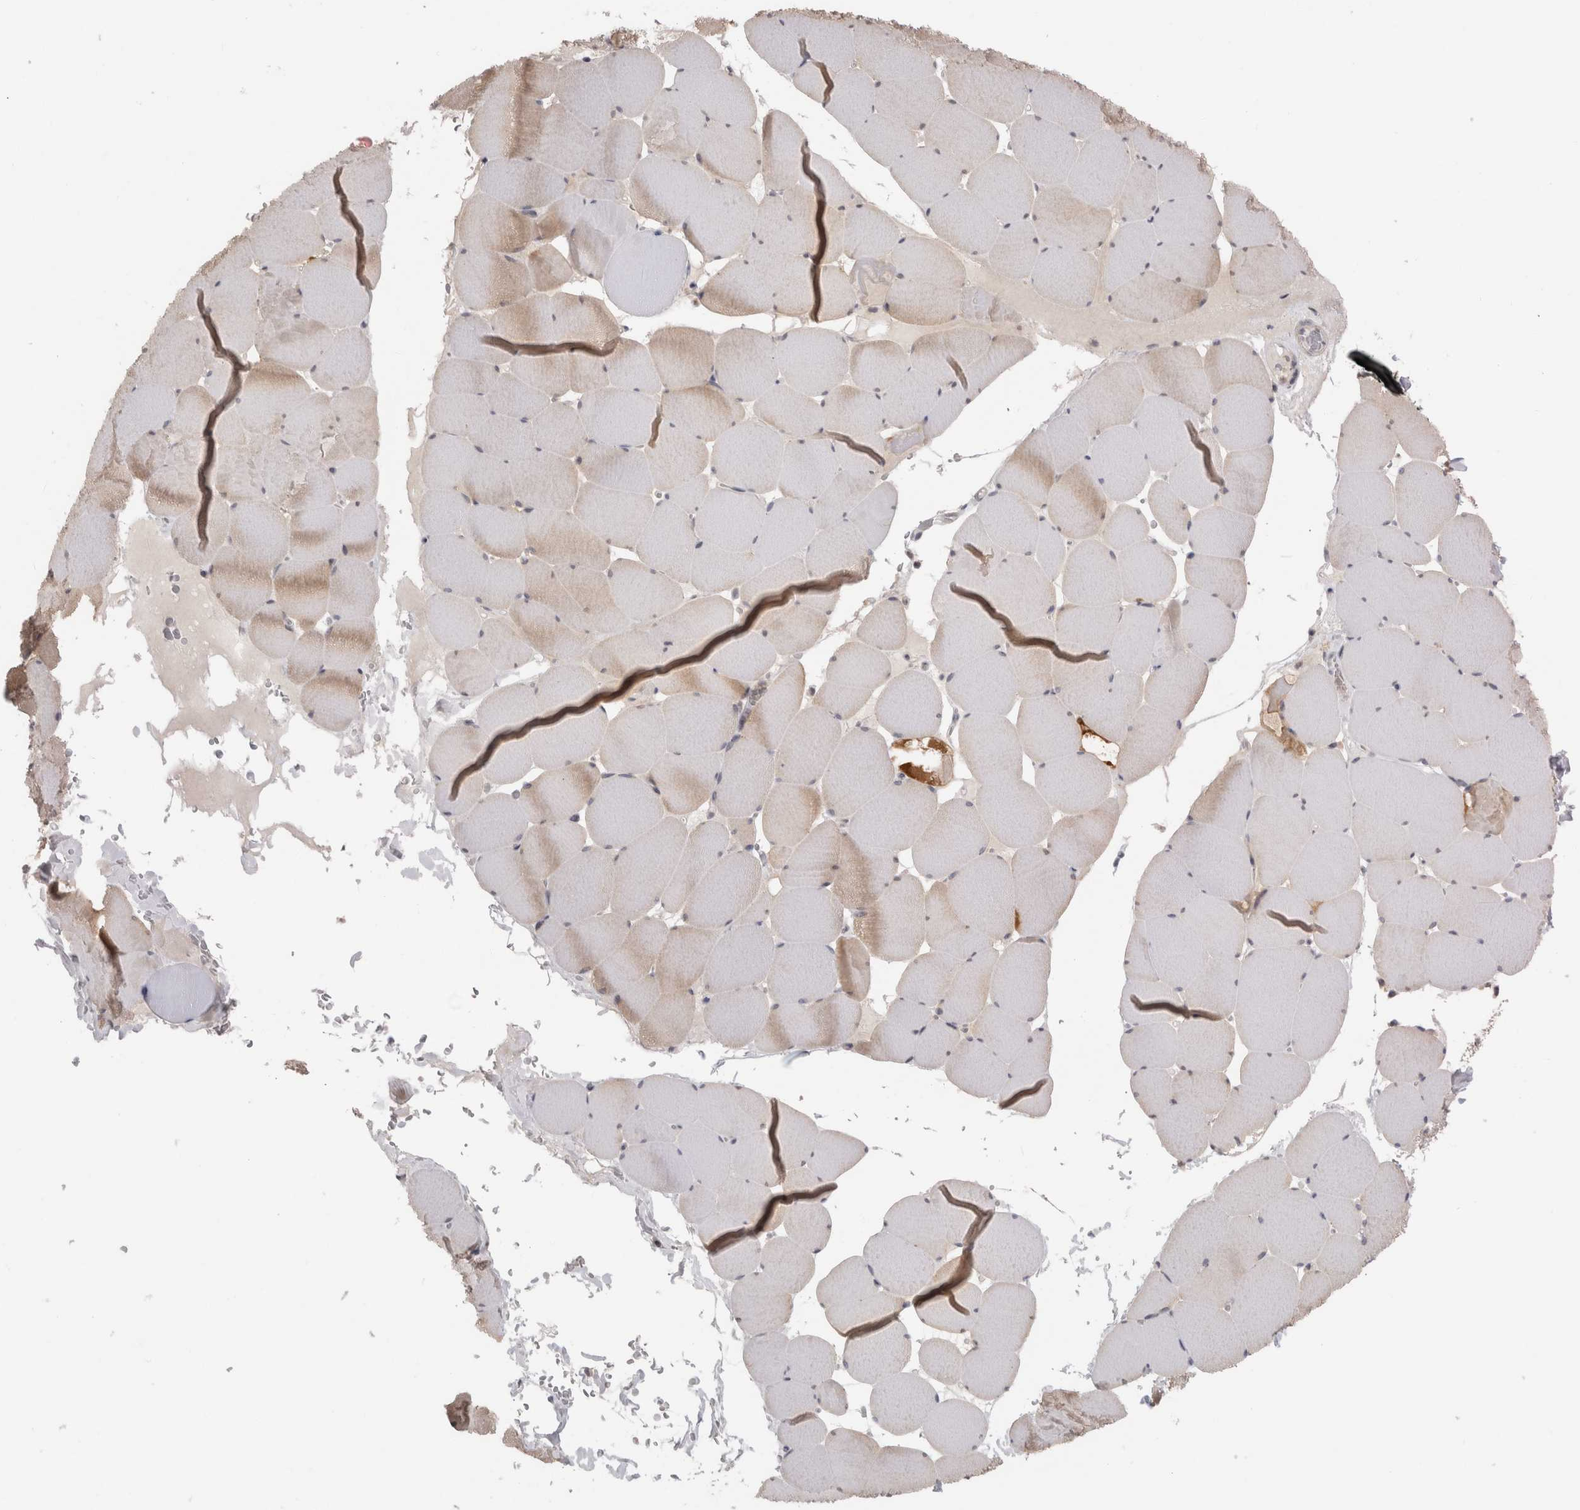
{"staining": {"intensity": "moderate", "quantity": "25%-75%", "location": "cytoplasmic/membranous"}, "tissue": "skeletal muscle", "cell_type": "Myocytes", "image_type": "normal", "snomed": [{"axis": "morphology", "description": "Normal tissue, NOS"}, {"axis": "topography", "description": "Skeletal muscle"}], "caption": "An image of human skeletal muscle stained for a protein displays moderate cytoplasmic/membranous brown staining in myocytes. (DAB (3,3'-diaminobenzidine) = brown stain, brightfield microscopy at high magnification).", "gene": "PIGP", "patient": {"sex": "male", "age": 62}}